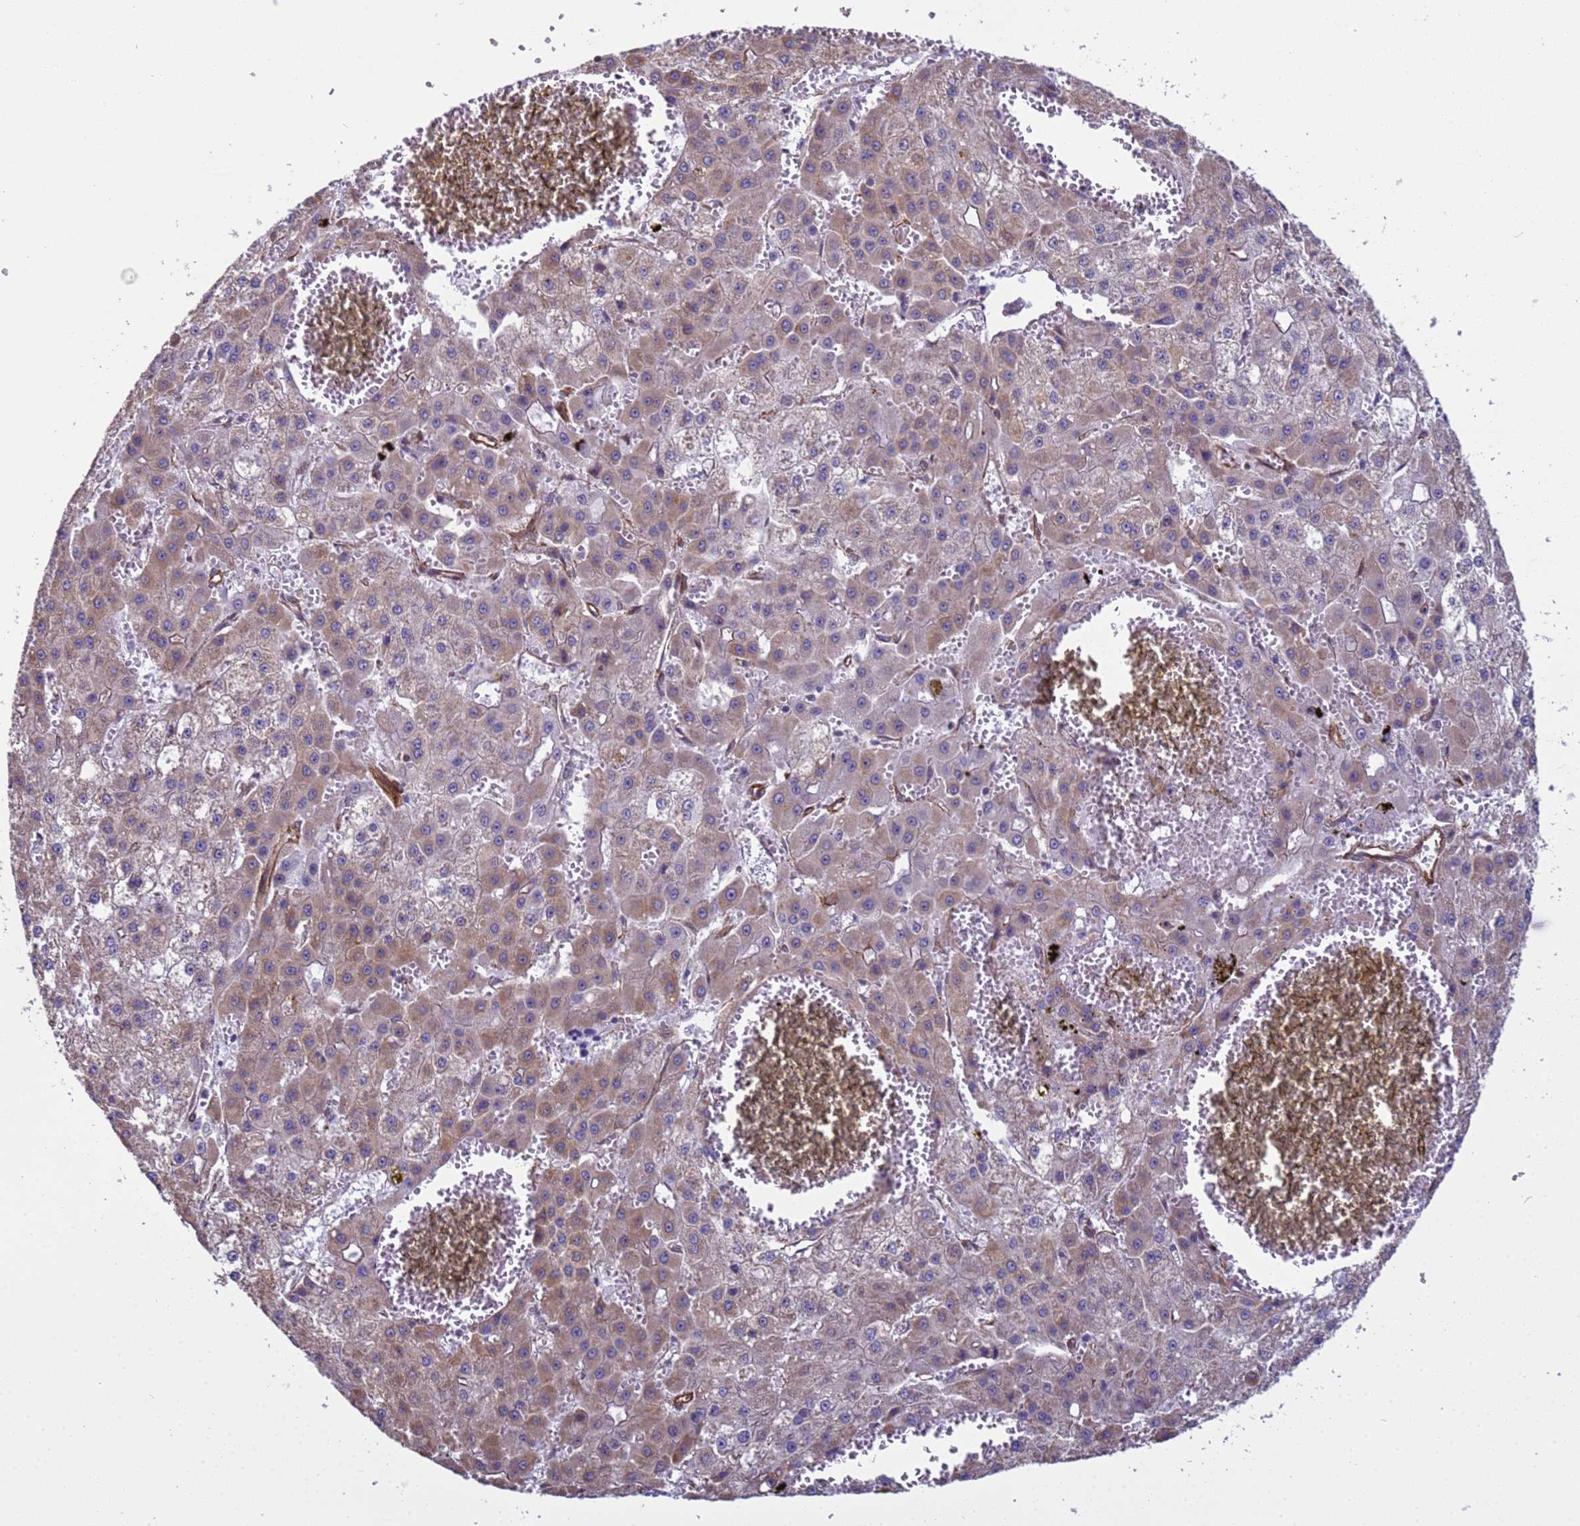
{"staining": {"intensity": "moderate", "quantity": ">75%", "location": "cytoplasmic/membranous"}, "tissue": "liver cancer", "cell_type": "Tumor cells", "image_type": "cancer", "snomed": [{"axis": "morphology", "description": "Carcinoma, Hepatocellular, NOS"}, {"axis": "topography", "description": "Liver"}], "caption": "Protein expression analysis of human hepatocellular carcinoma (liver) reveals moderate cytoplasmic/membranous expression in about >75% of tumor cells. The staining was performed using DAB to visualize the protein expression in brown, while the nuclei were stained in blue with hematoxylin (Magnification: 20x).", "gene": "ITGB4", "patient": {"sex": "male", "age": 47}}